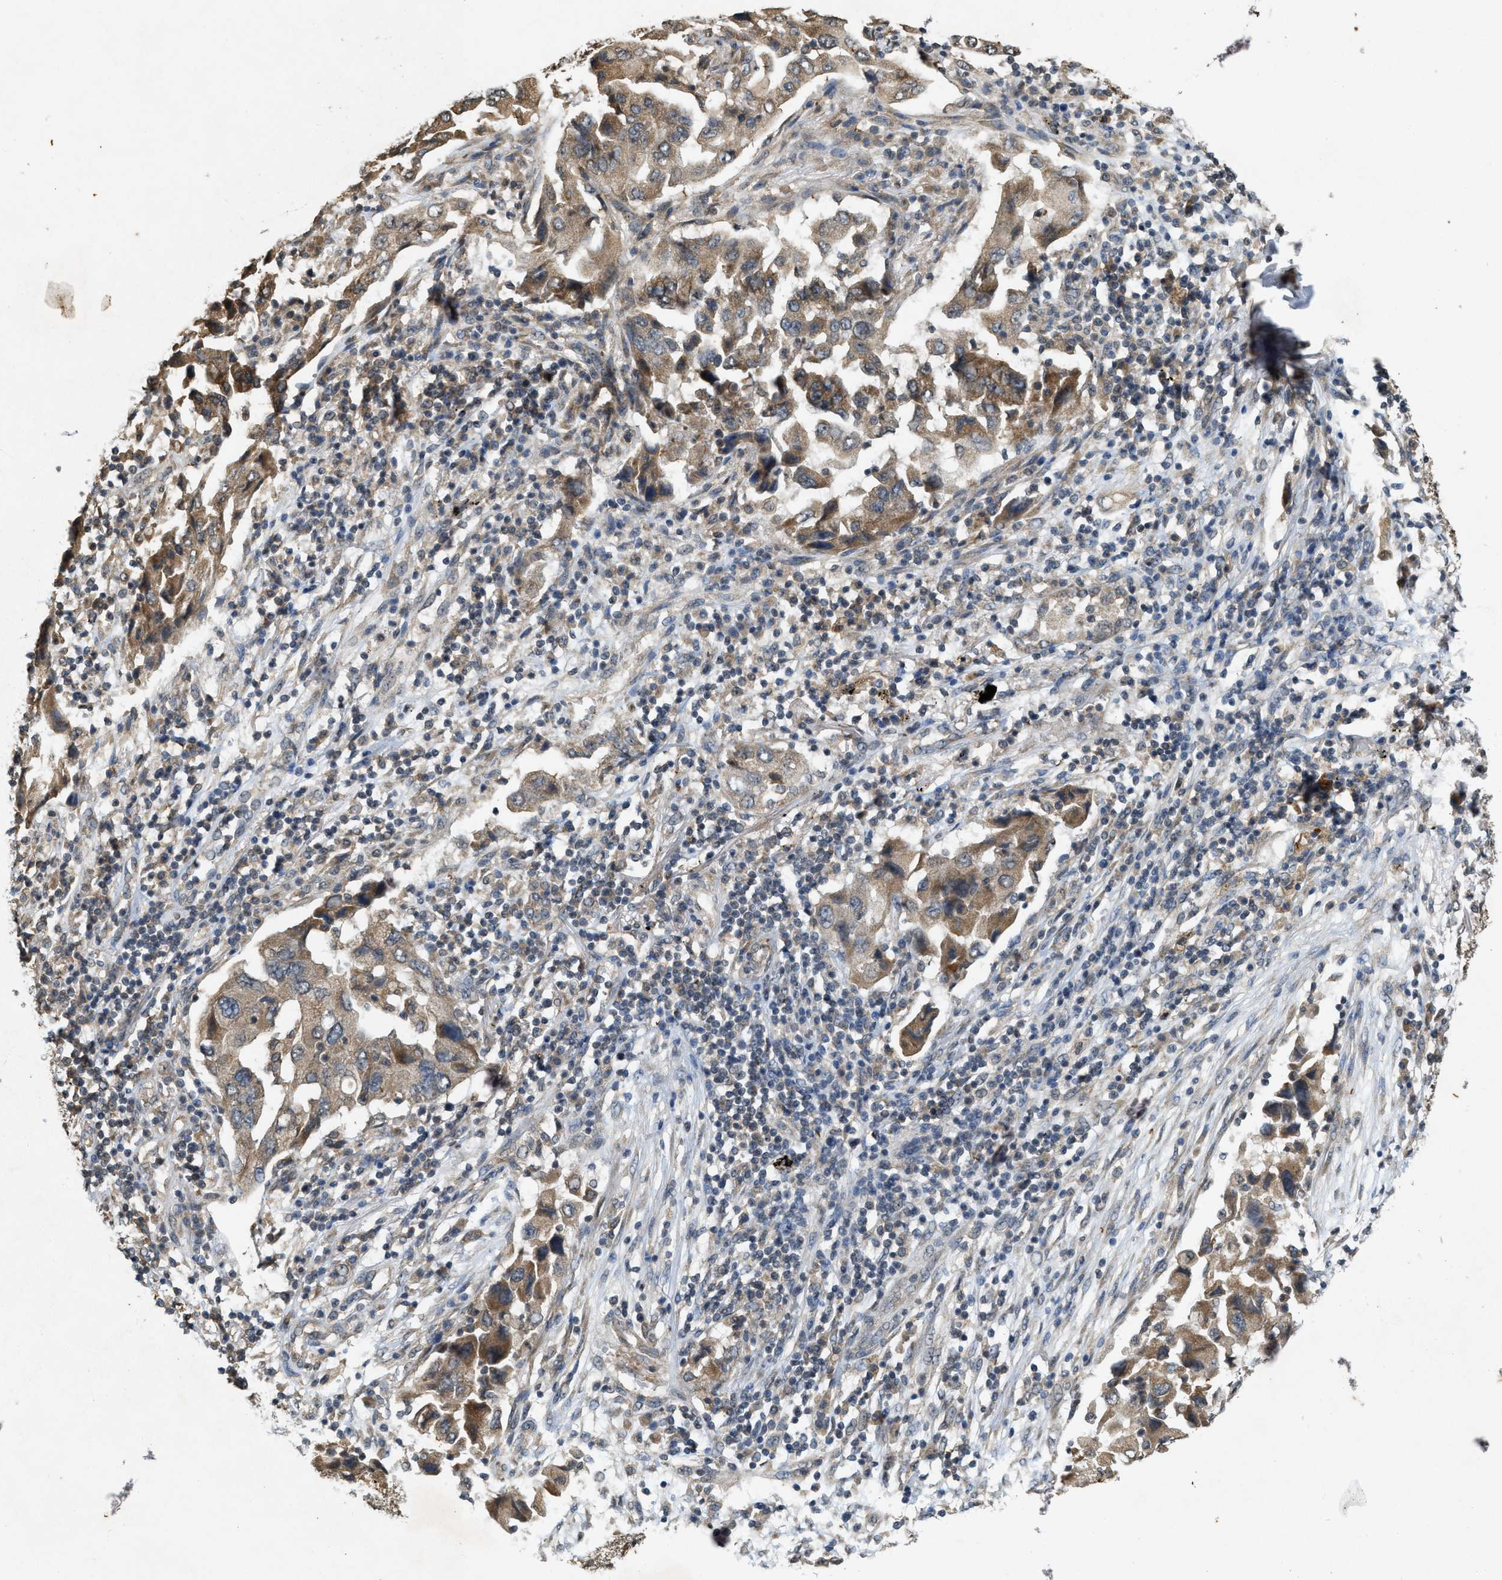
{"staining": {"intensity": "moderate", "quantity": ">75%", "location": "cytoplasmic/membranous"}, "tissue": "lung cancer", "cell_type": "Tumor cells", "image_type": "cancer", "snomed": [{"axis": "morphology", "description": "Adenocarcinoma, NOS"}, {"axis": "topography", "description": "Lung"}], "caption": "Immunohistochemistry (IHC) histopathology image of neoplastic tissue: lung cancer (adenocarcinoma) stained using immunohistochemistry shows medium levels of moderate protein expression localized specifically in the cytoplasmic/membranous of tumor cells, appearing as a cytoplasmic/membranous brown color.", "gene": "KIF21A", "patient": {"sex": "female", "age": 65}}